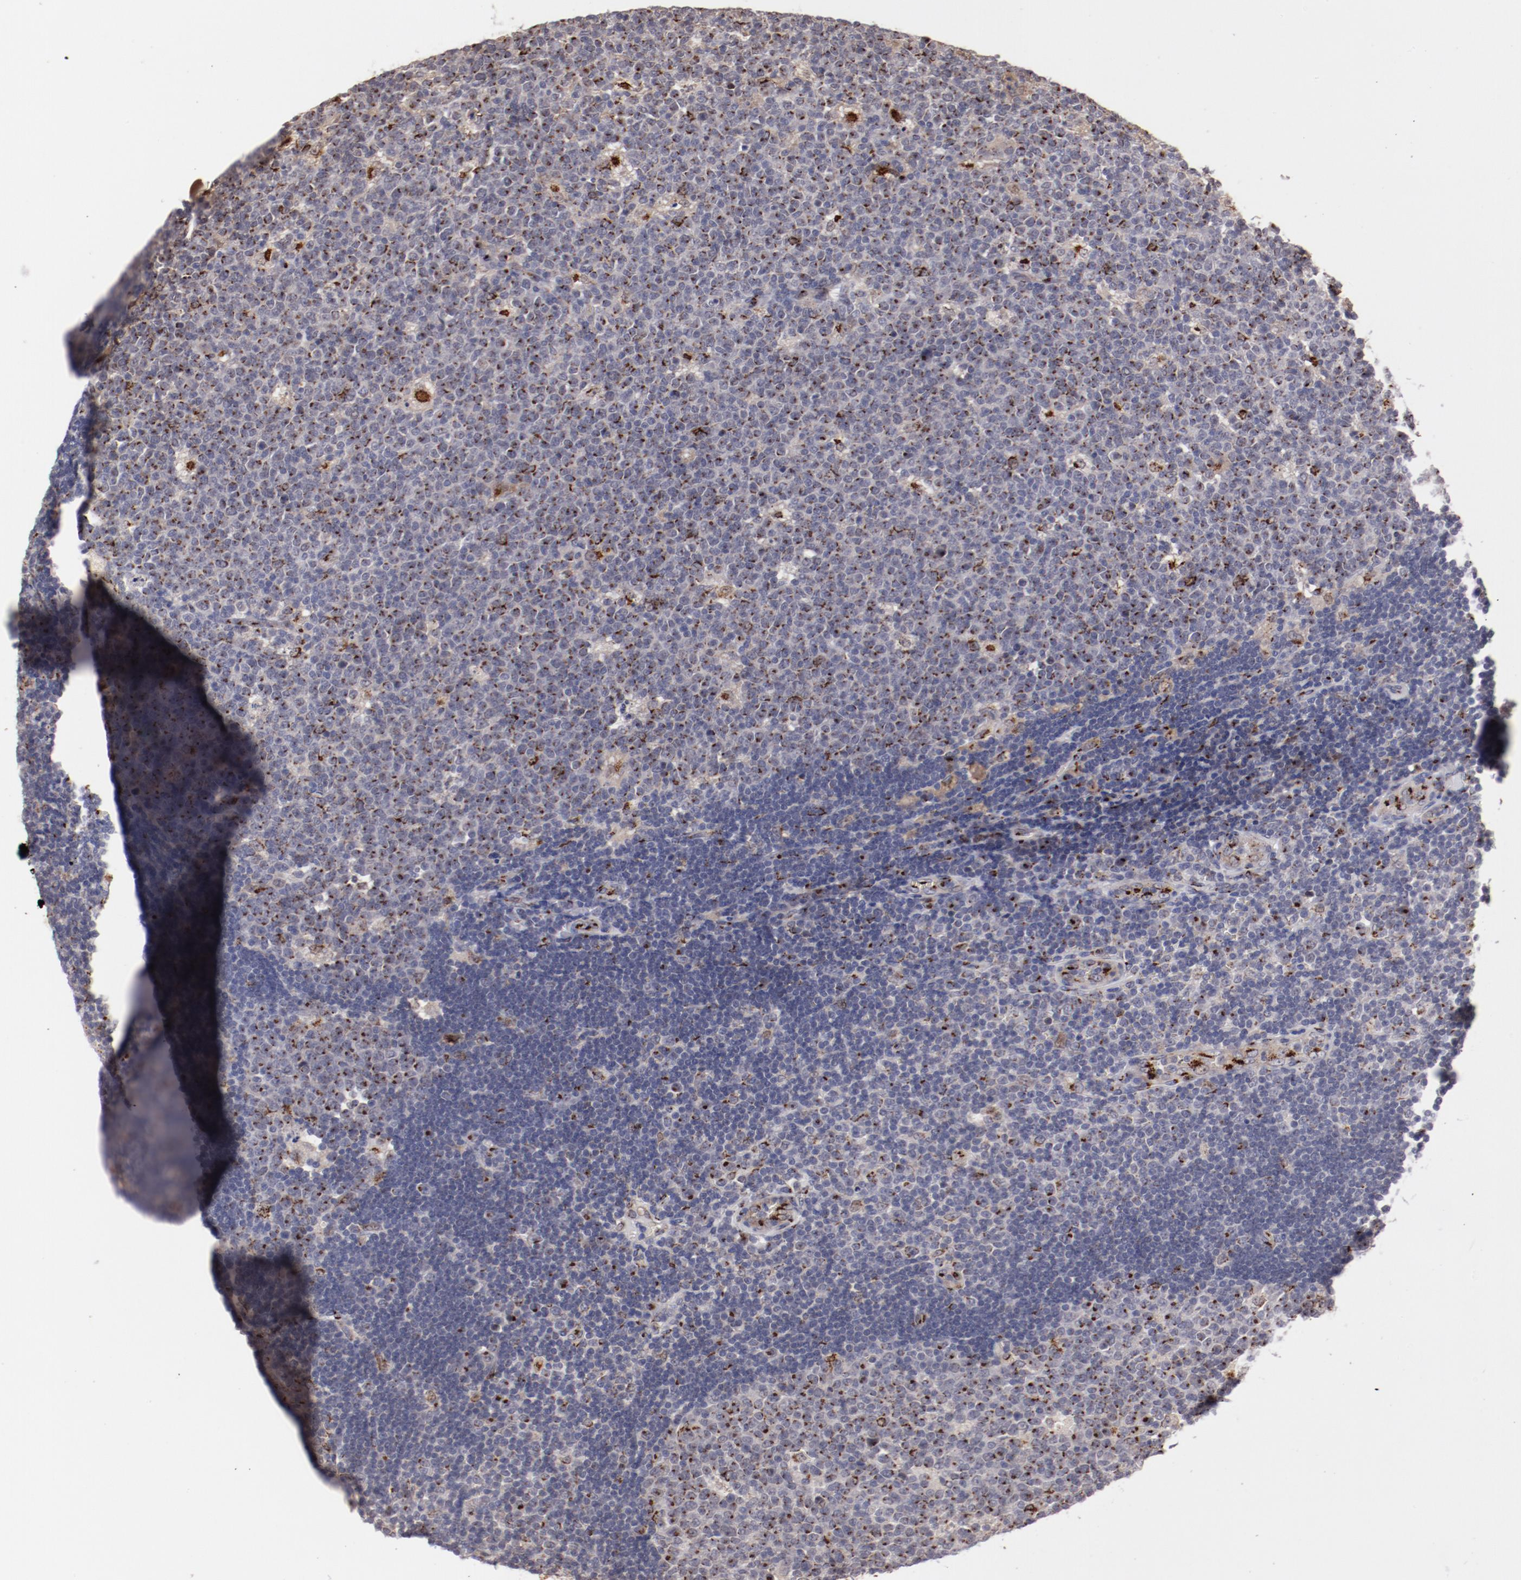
{"staining": {"intensity": "strong", "quantity": ">75%", "location": "cytoplasmic/membranous"}, "tissue": "lymph node", "cell_type": "Germinal center cells", "image_type": "normal", "snomed": [{"axis": "morphology", "description": "Normal tissue, NOS"}, {"axis": "topography", "description": "Lymph node"}, {"axis": "topography", "description": "Salivary gland"}], "caption": "Immunohistochemistry (IHC) histopathology image of benign lymph node: human lymph node stained using immunohistochemistry (IHC) reveals high levels of strong protein expression localized specifically in the cytoplasmic/membranous of germinal center cells, appearing as a cytoplasmic/membranous brown color.", "gene": "GOLIM4", "patient": {"sex": "male", "age": 8}}